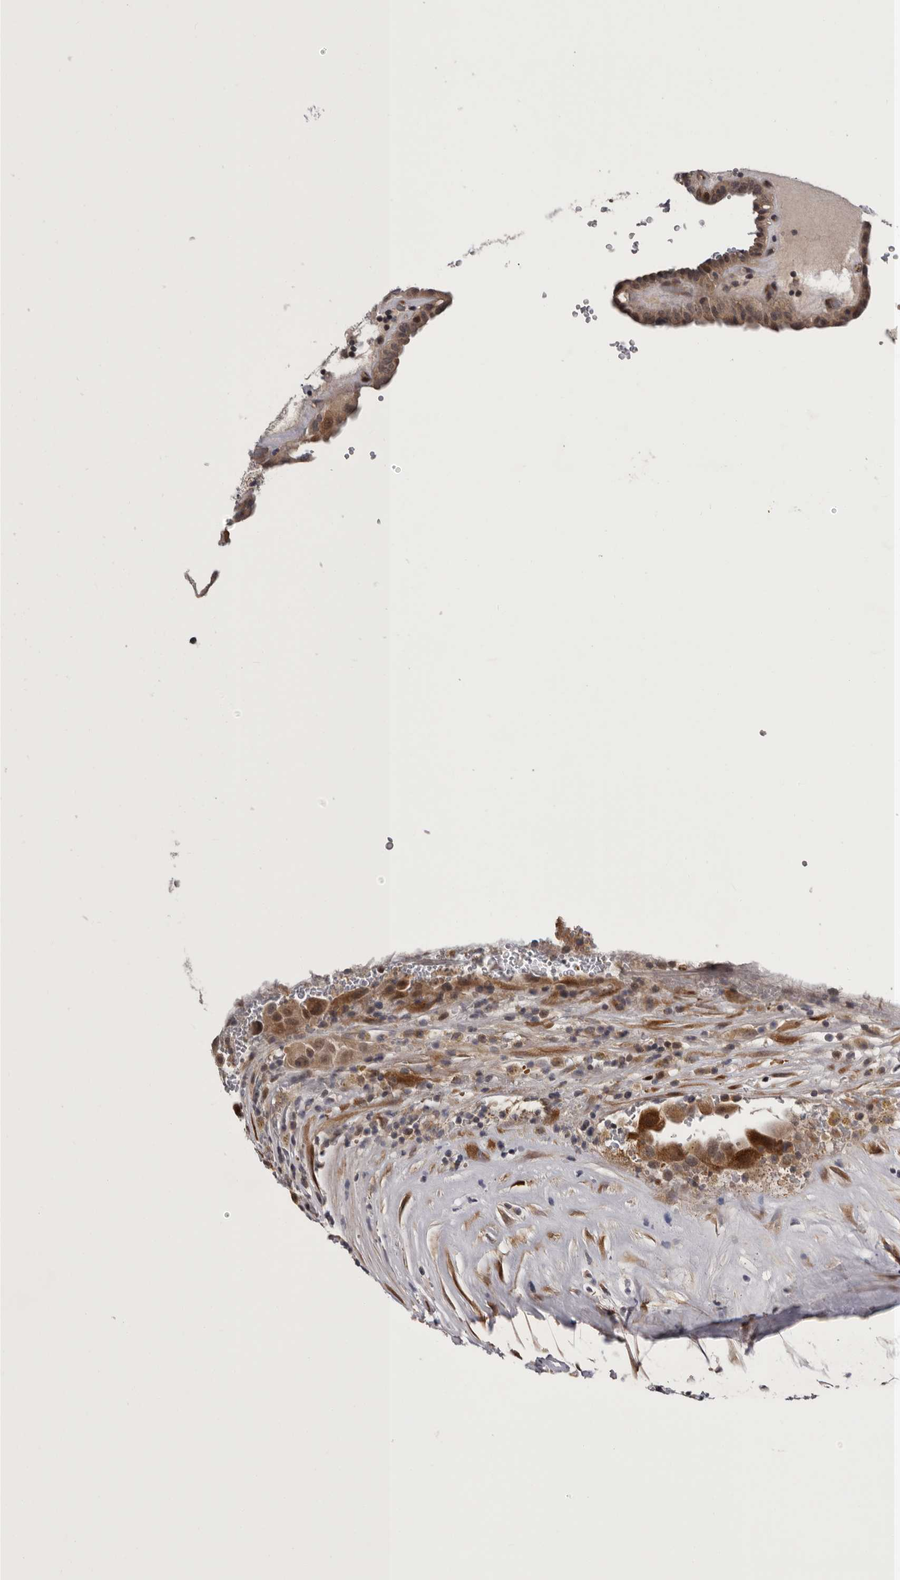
{"staining": {"intensity": "moderate", "quantity": ">75%", "location": "cytoplasmic/membranous,nuclear"}, "tissue": "thyroid cancer", "cell_type": "Tumor cells", "image_type": "cancer", "snomed": [{"axis": "morphology", "description": "Papillary adenocarcinoma, NOS"}, {"axis": "topography", "description": "Thyroid gland"}], "caption": "A brown stain labels moderate cytoplasmic/membranous and nuclear expression of a protein in thyroid cancer tumor cells.", "gene": "MED8", "patient": {"sex": "male", "age": 77}}